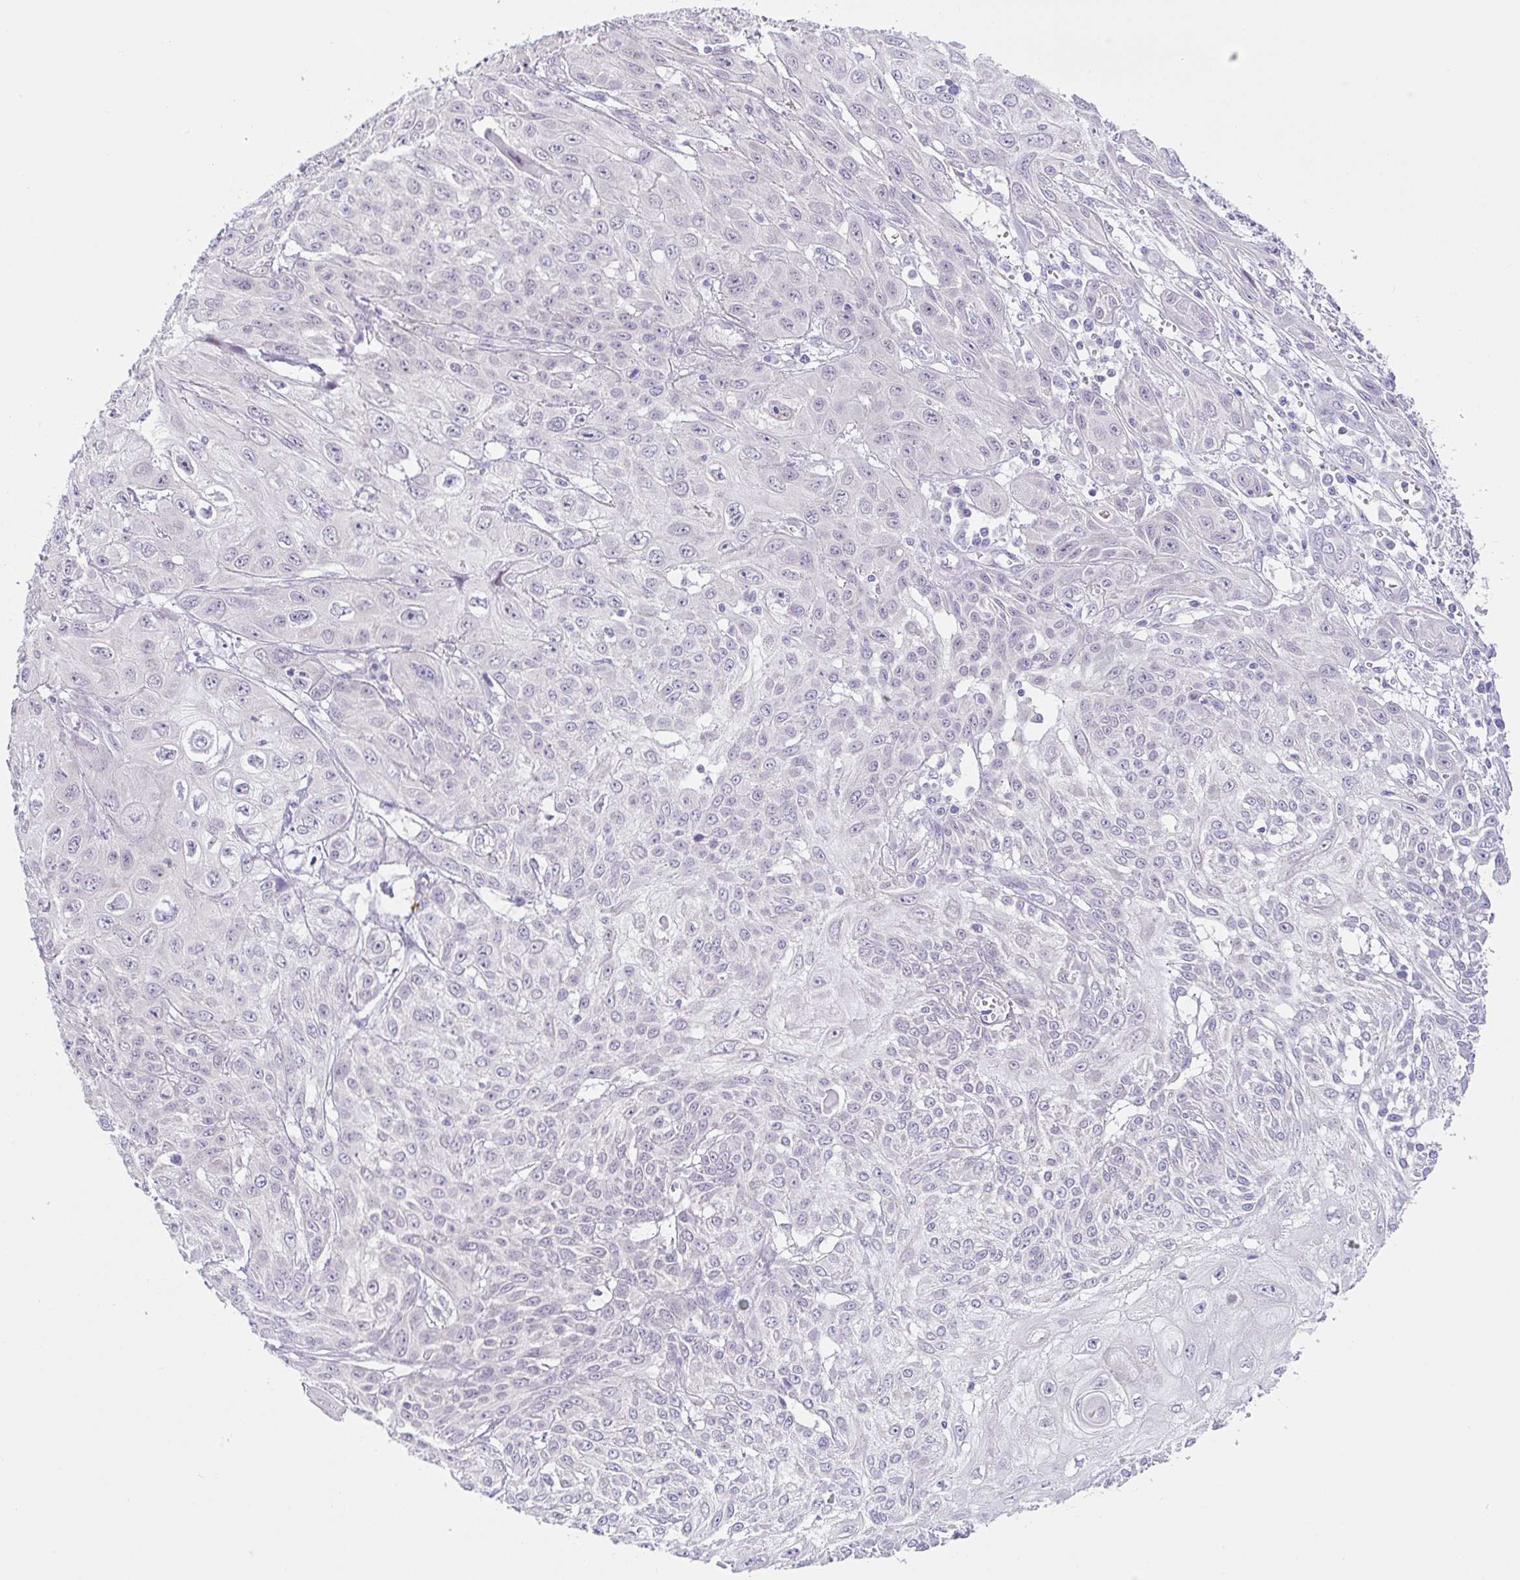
{"staining": {"intensity": "negative", "quantity": "none", "location": "none"}, "tissue": "skin cancer", "cell_type": "Tumor cells", "image_type": "cancer", "snomed": [{"axis": "morphology", "description": "Squamous cell carcinoma, NOS"}, {"axis": "topography", "description": "Skin"}, {"axis": "topography", "description": "Vulva"}], "caption": "There is no significant positivity in tumor cells of skin squamous cell carcinoma.", "gene": "CGNL1", "patient": {"sex": "female", "age": 71}}